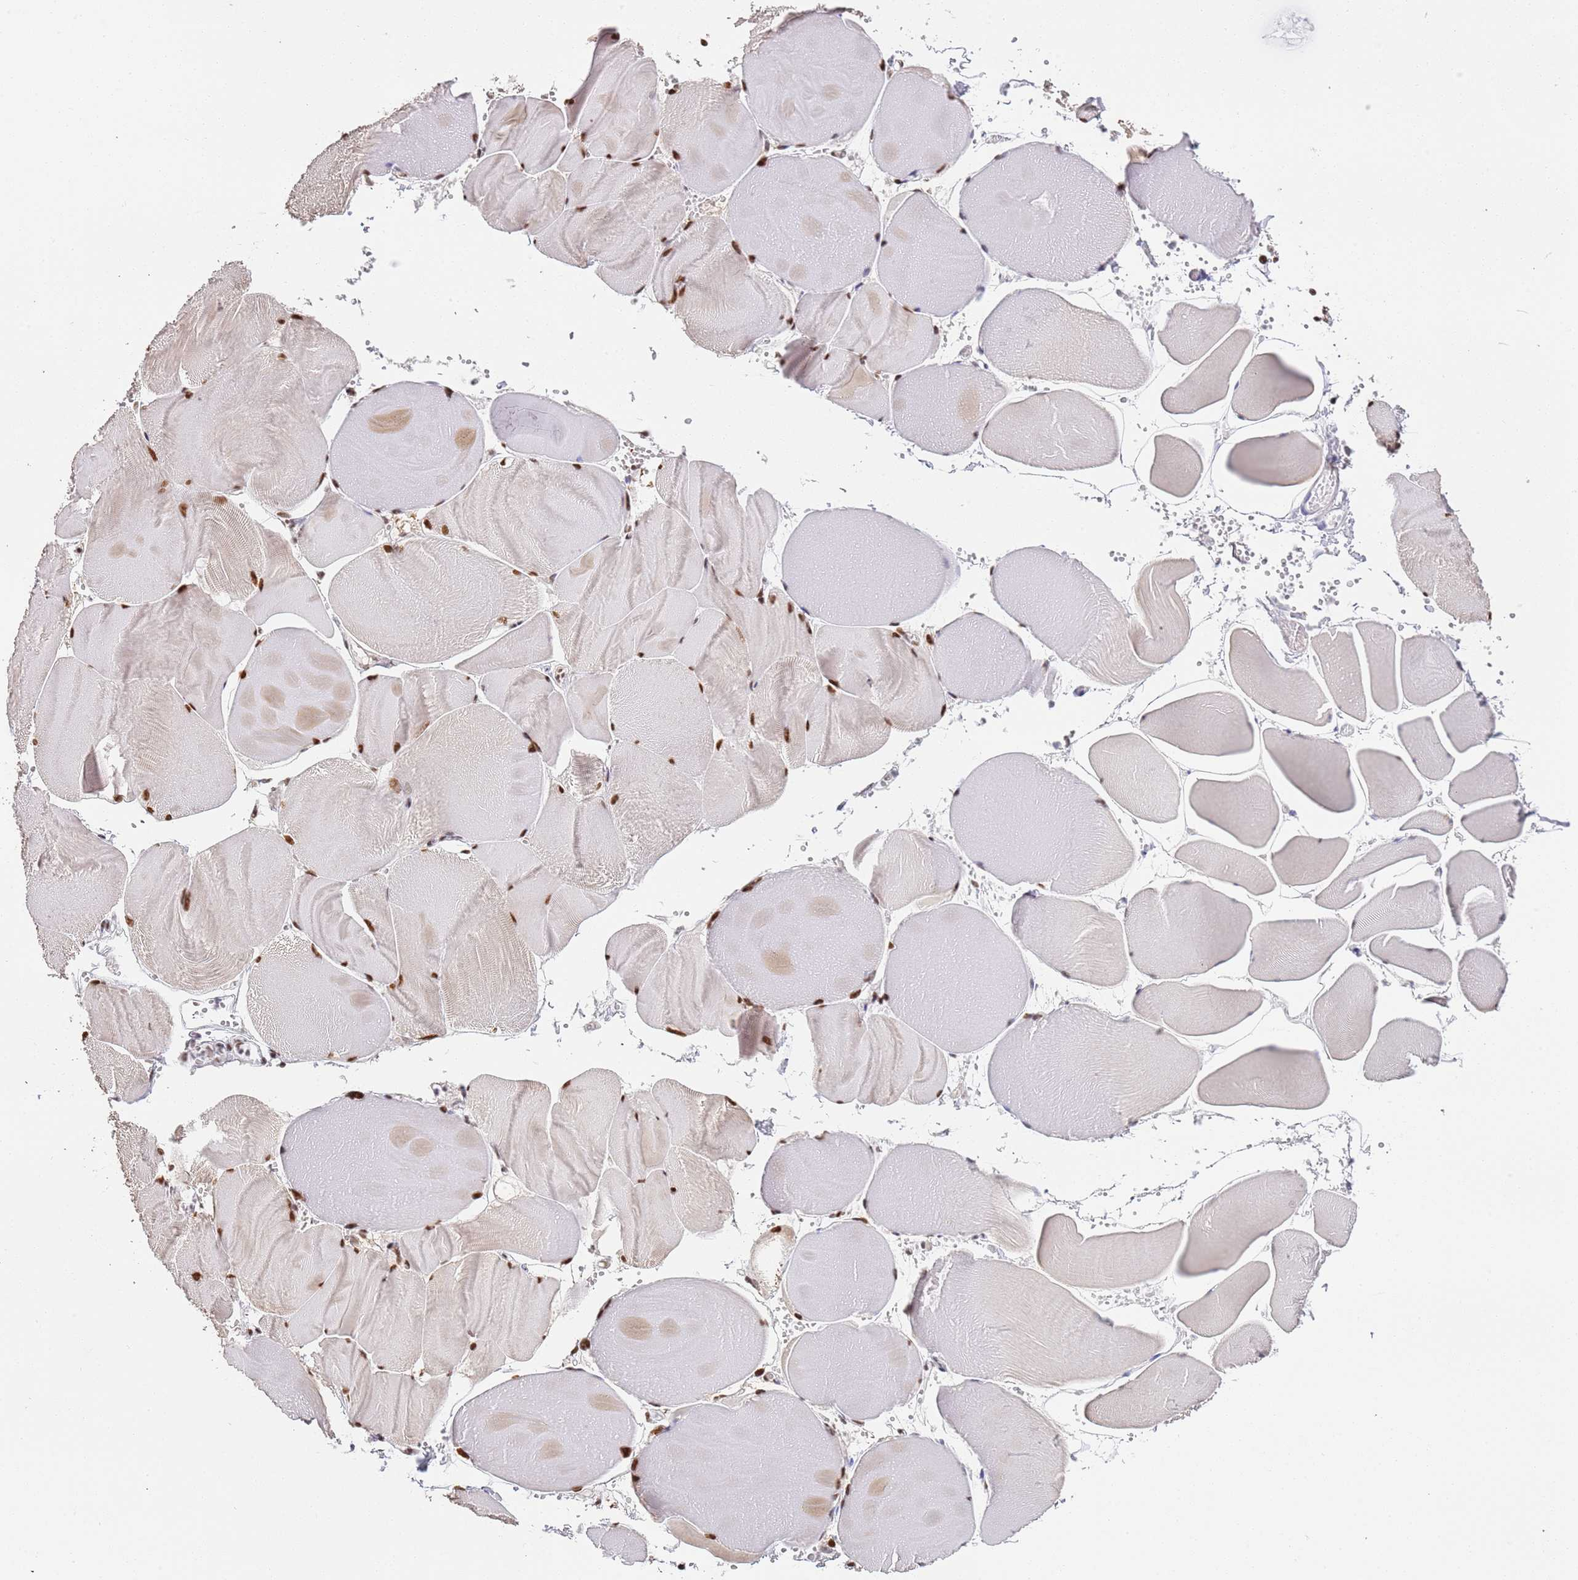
{"staining": {"intensity": "moderate", "quantity": ">75%", "location": "nuclear"}, "tissue": "skeletal muscle", "cell_type": "Myocytes", "image_type": "normal", "snomed": [{"axis": "morphology", "description": "Normal tissue, NOS"}, {"axis": "morphology", "description": "Basal cell carcinoma"}, {"axis": "topography", "description": "Skeletal muscle"}], "caption": "Immunohistochemical staining of benign skeletal muscle demonstrates moderate nuclear protein staining in approximately >75% of myocytes. (IHC, brightfield microscopy, high magnification).", "gene": "AKAP8L", "patient": {"sex": "female", "age": 64}}